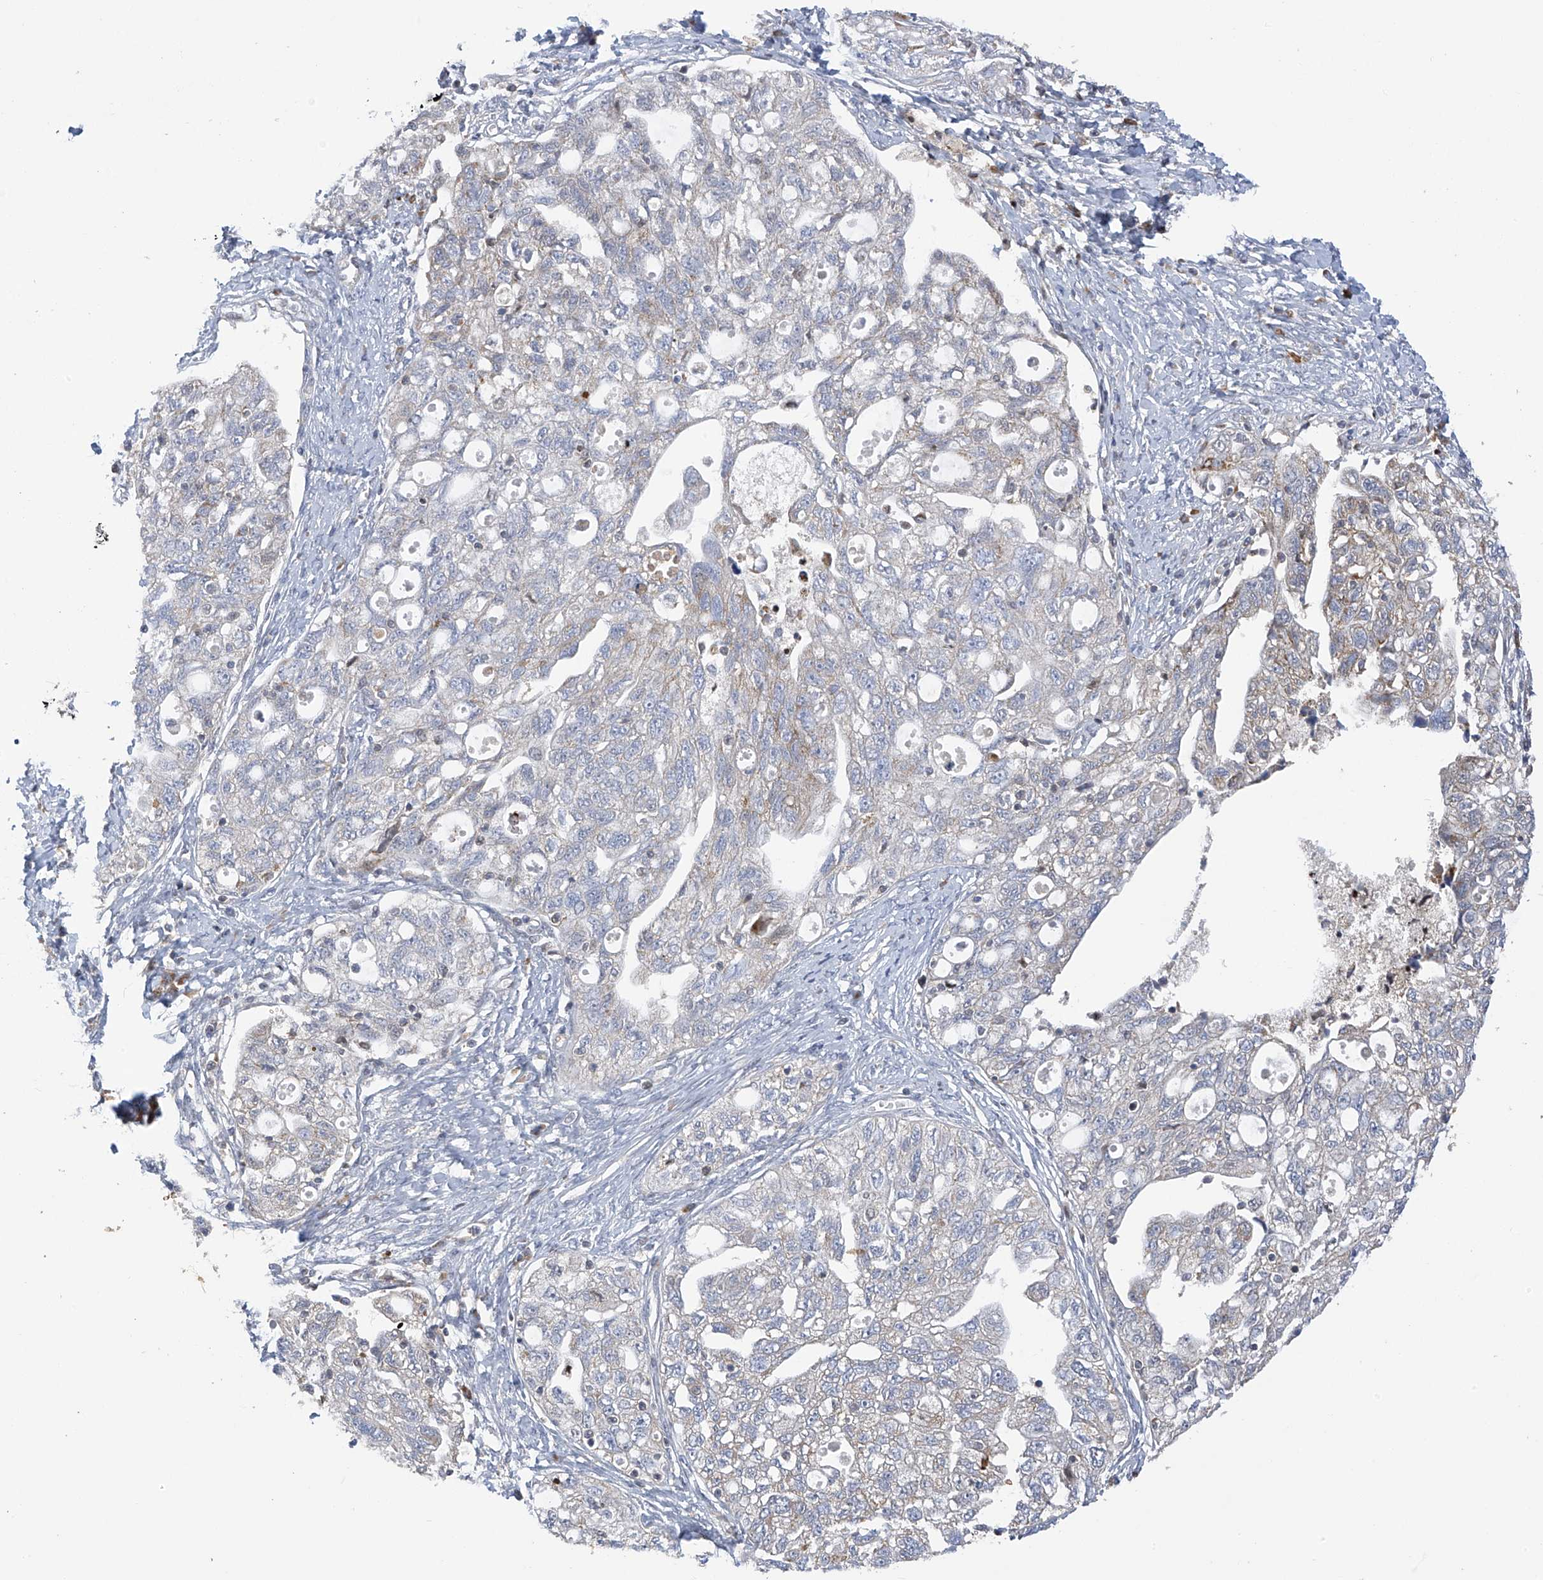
{"staining": {"intensity": "negative", "quantity": "none", "location": "none"}, "tissue": "ovarian cancer", "cell_type": "Tumor cells", "image_type": "cancer", "snomed": [{"axis": "morphology", "description": "Carcinoma, NOS"}, {"axis": "morphology", "description": "Cystadenocarcinoma, serous, NOS"}, {"axis": "topography", "description": "Ovary"}], "caption": "IHC histopathology image of ovarian cancer stained for a protein (brown), which shows no positivity in tumor cells. (Immunohistochemistry, brightfield microscopy, high magnification).", "gene": "SLCO4A1", "patient": {"sex": "female", "age": 69}}